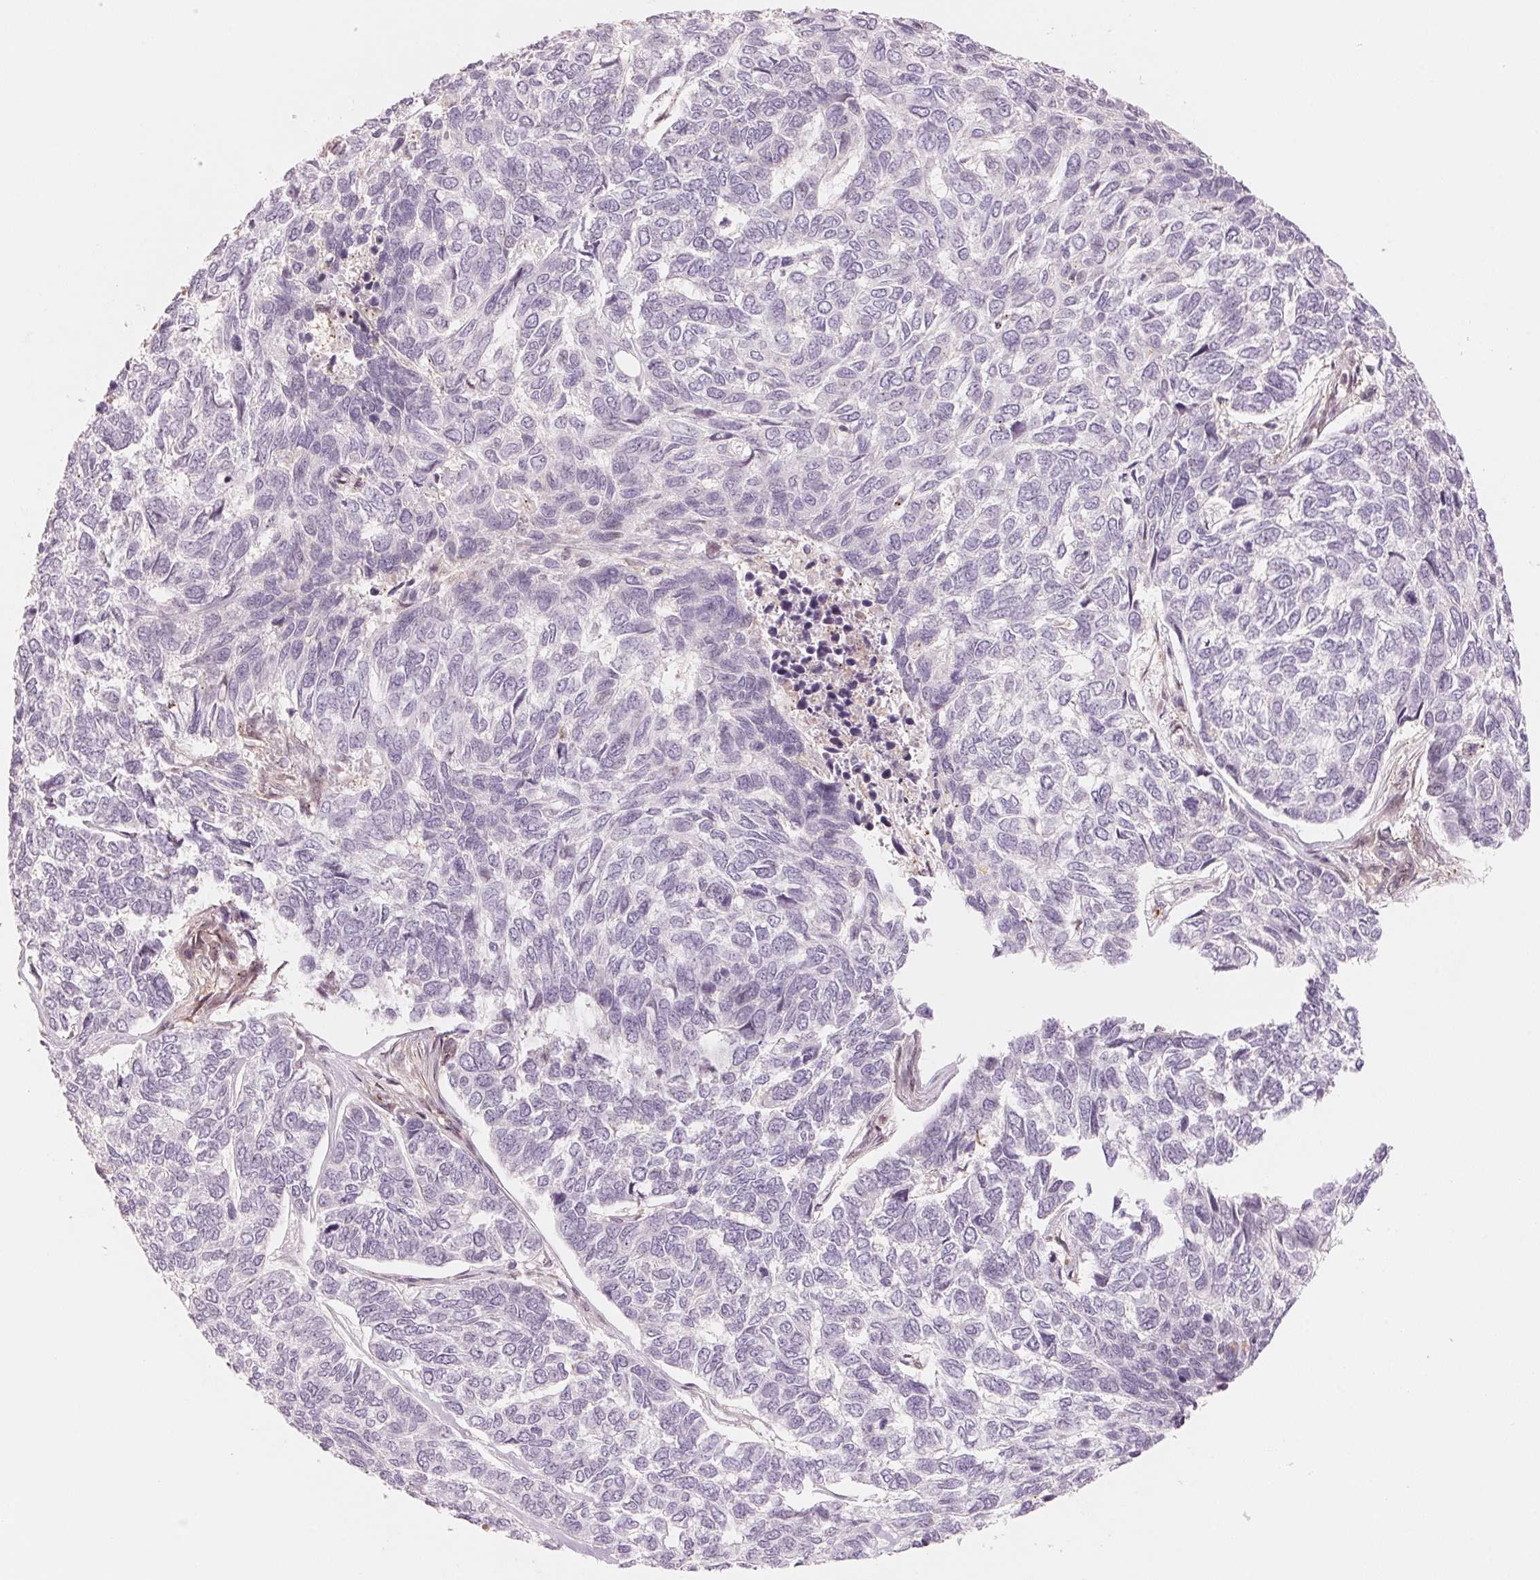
{"staining": {"intensity": "negative", "quantity": "none", "location": "none"}, "tissue": "skin cancer", "cell_type": "Tumor cells", "image_type": "cancer", "snomed": [{"axis": "morphology", "description": "Basal cell carcinoma"}, {"axis": "topography", "description": "Skin"}], "caption": "IHC of human skin cancer (basal cell carcinoma) demonstrates no expression in tumor cells.", "gene": "SLC17A4", "patient": {"sex": "female", "age": 65}}